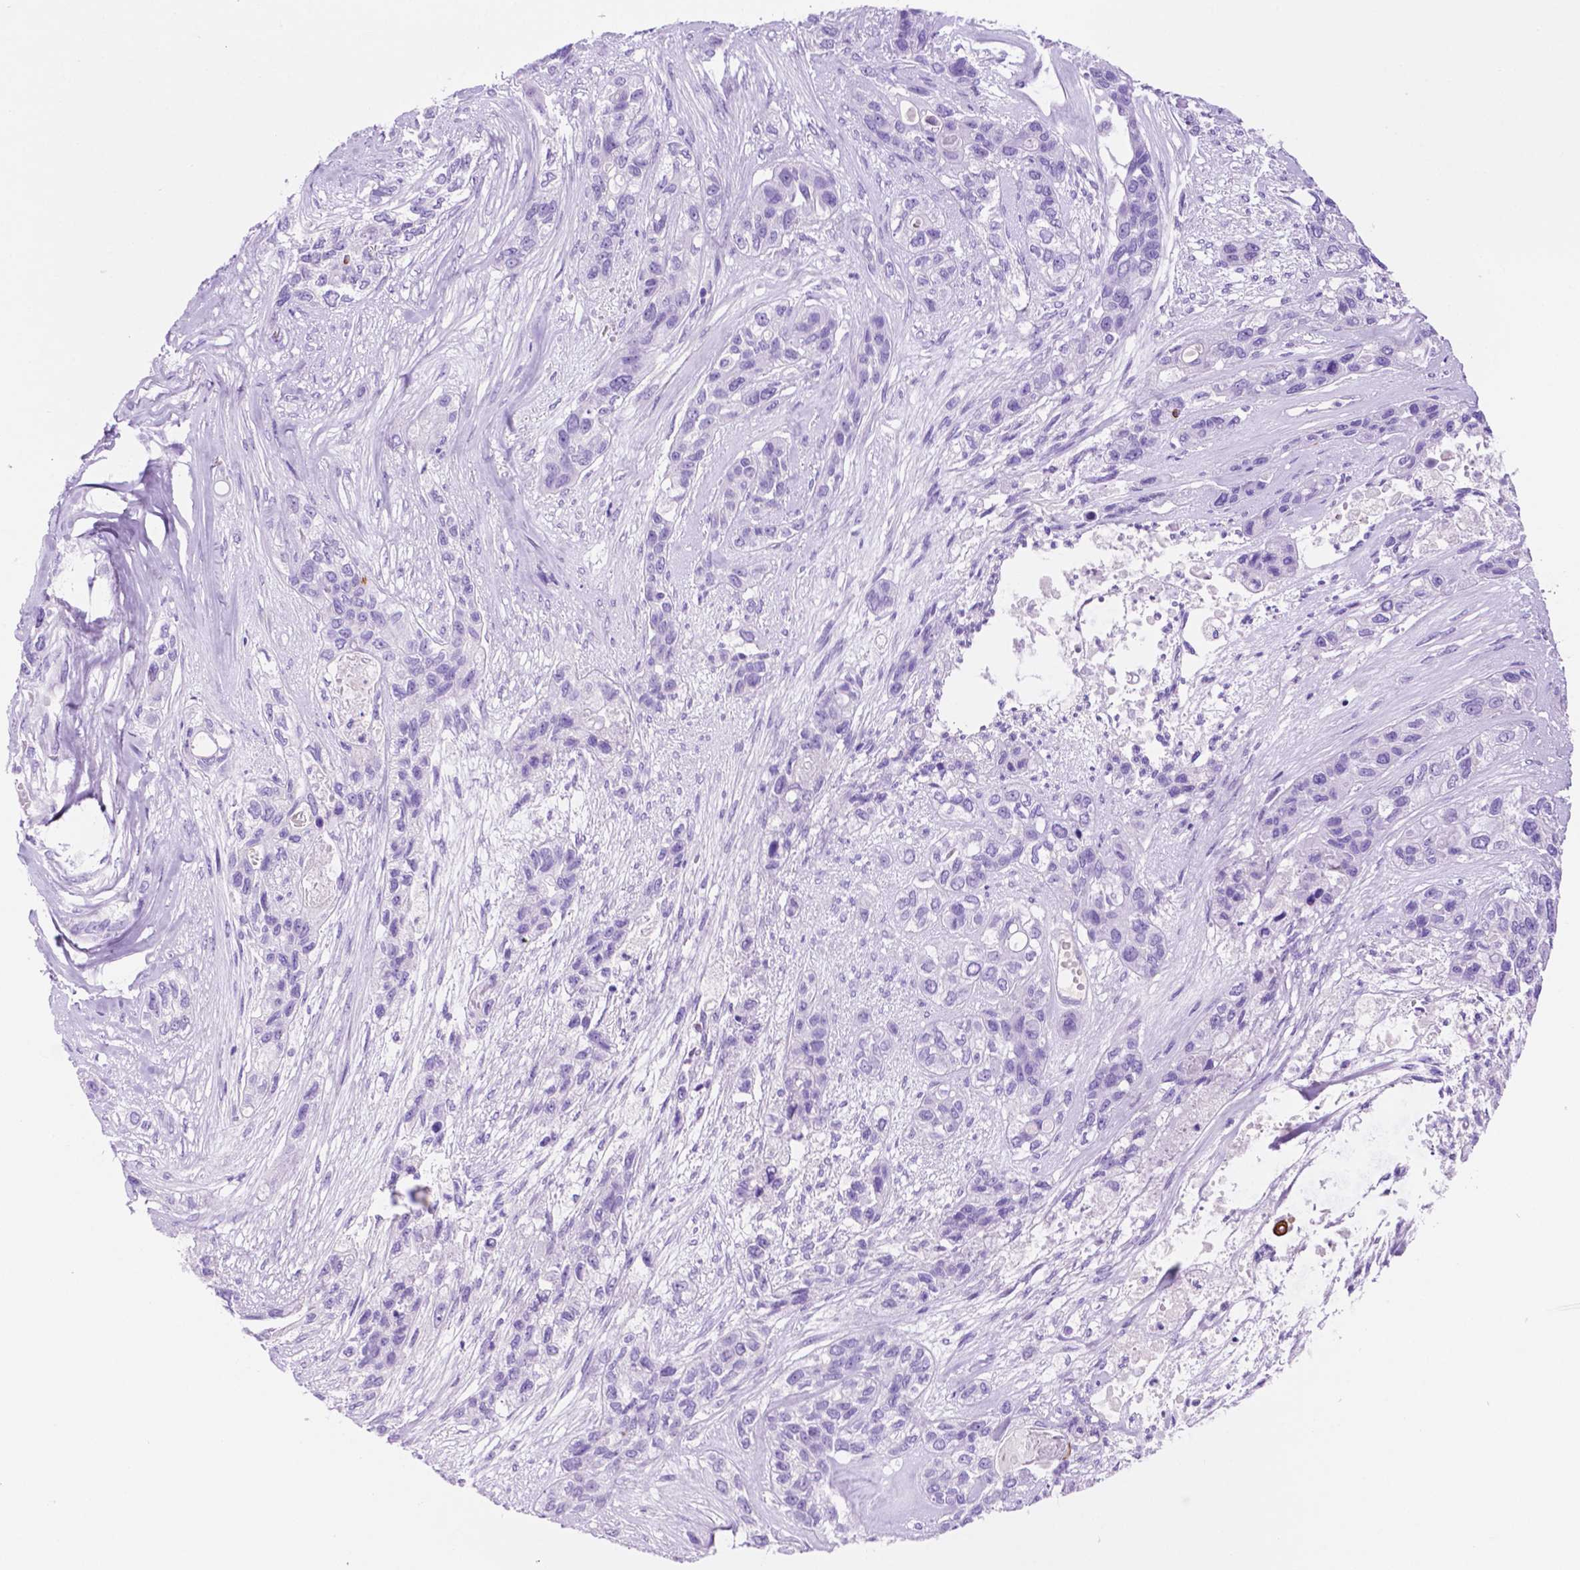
{"staining": {"intensity": "negative", "quantity": "none", "location": "none"}, "tissue": "lung cancer", "cell_type": "Tumor cells", "image_type": "cancer", "snomed": [{"axis": "morphology", "description": "Squamous cell carcinoma, NOS"}, {"axis": "topography", "description": "Lung"}], "caption": "Photomicrograph shows no significant protein staining in tumor cells of lung cancer (squamous cell carcinoma).", "gene": "FOXB2", "patient": {"sex": "female", "age": 70}}